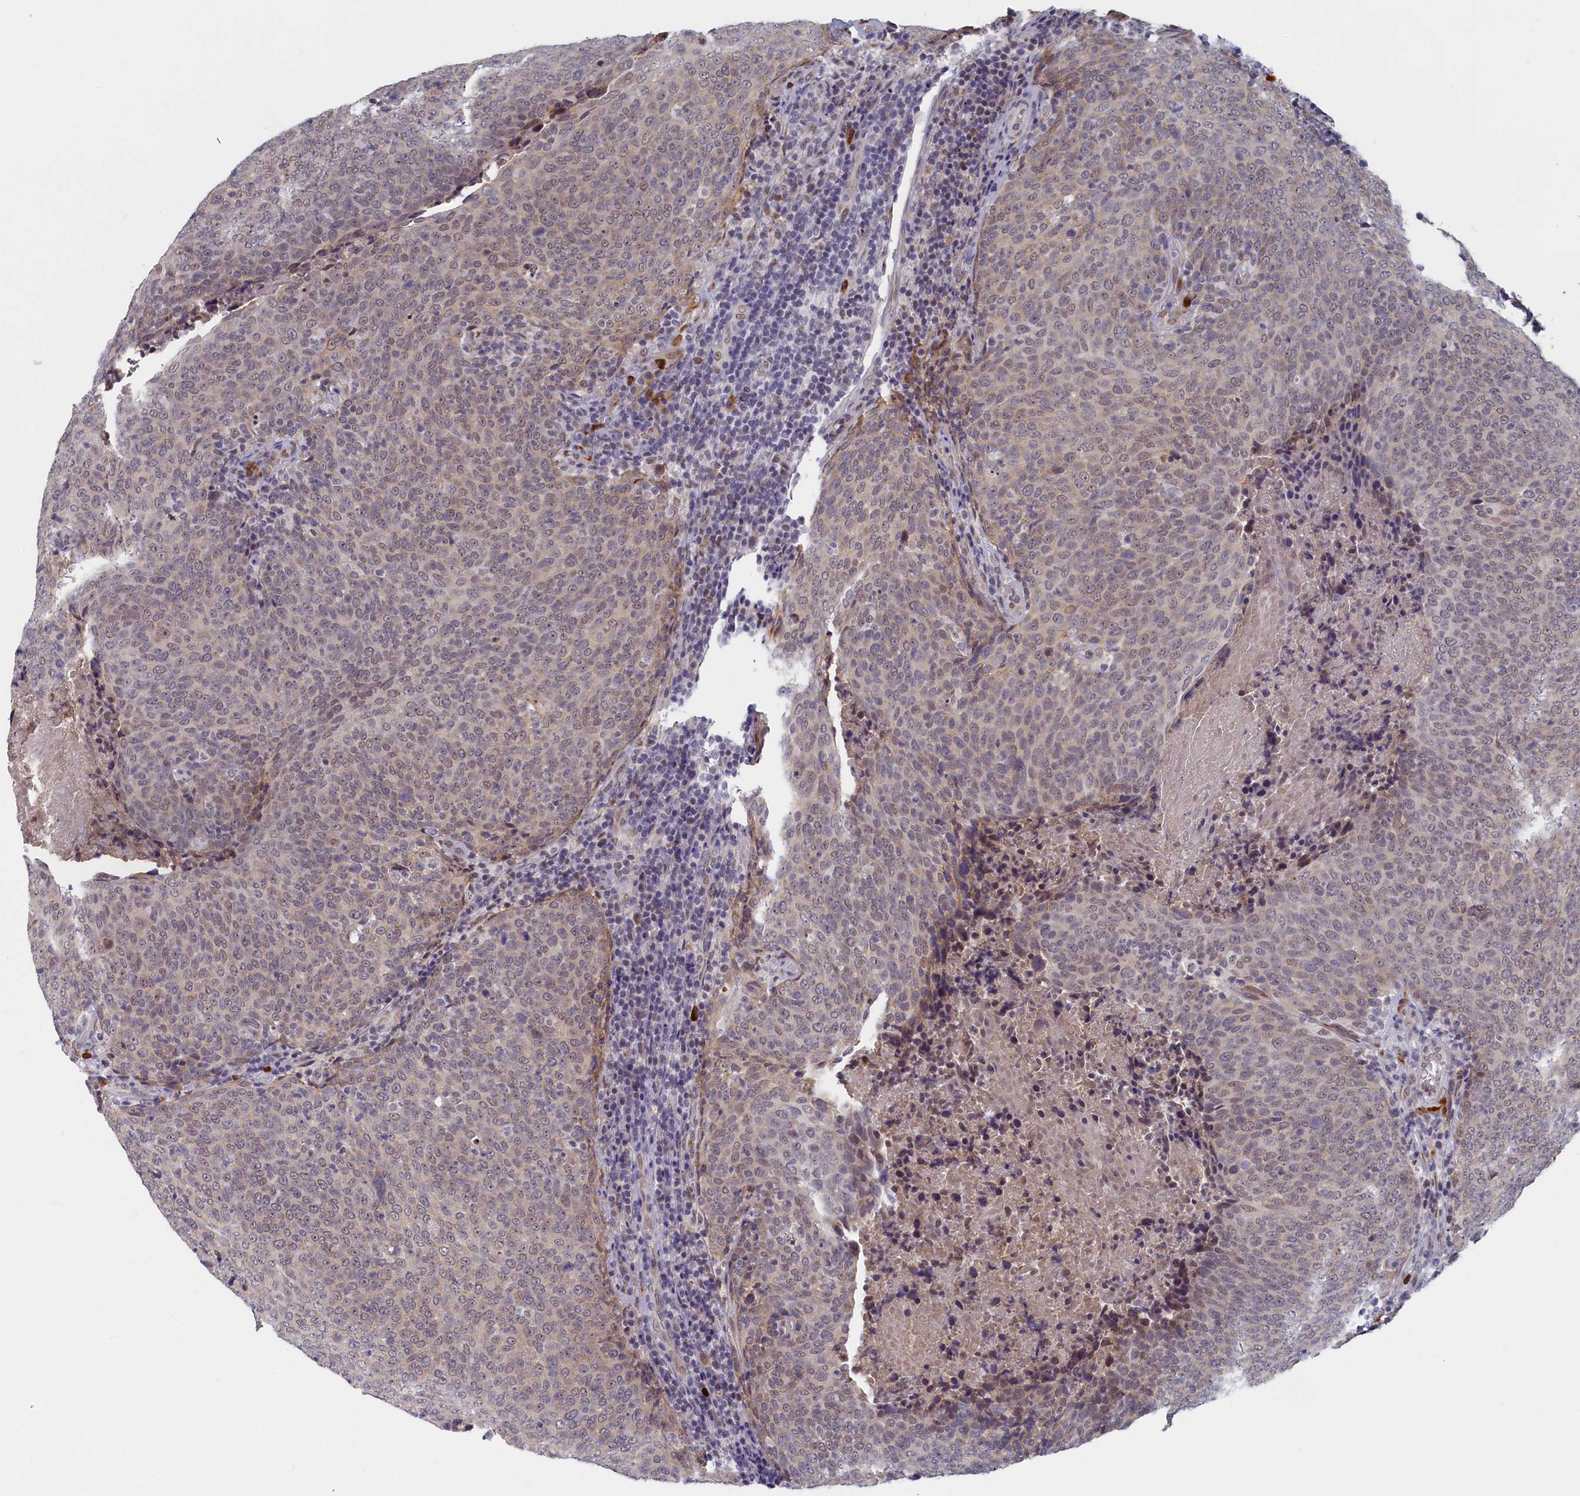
{"staining": {"intensity": "weak", "quantity": "25%-75%", "location": "nuclear"}, "tissue": "head and neck cancer", "cell_type": "Tumor cells", "image_type": "cancer", "snomed": [{"axis": "morphology", "description": "Squamous cell carcinoma, NOS"}, {"axis": "morphology", "description": "Squamous cell carcinoma, metastatic, NOS"}, {"axis": "topography", "description": "Lymph node"}, {"axis": "topography", "description": "Head-Neck"}], "caption": "Protein expression analysis of head and neck cancer (metastatic squamous cell carcinoma) shows weak nuclear positivity in about 25%-75% of tumor cells. Nuclei are stained in blue.", "gene": "DNAJC17", "patient": {"sex": "male", "age": 62}}